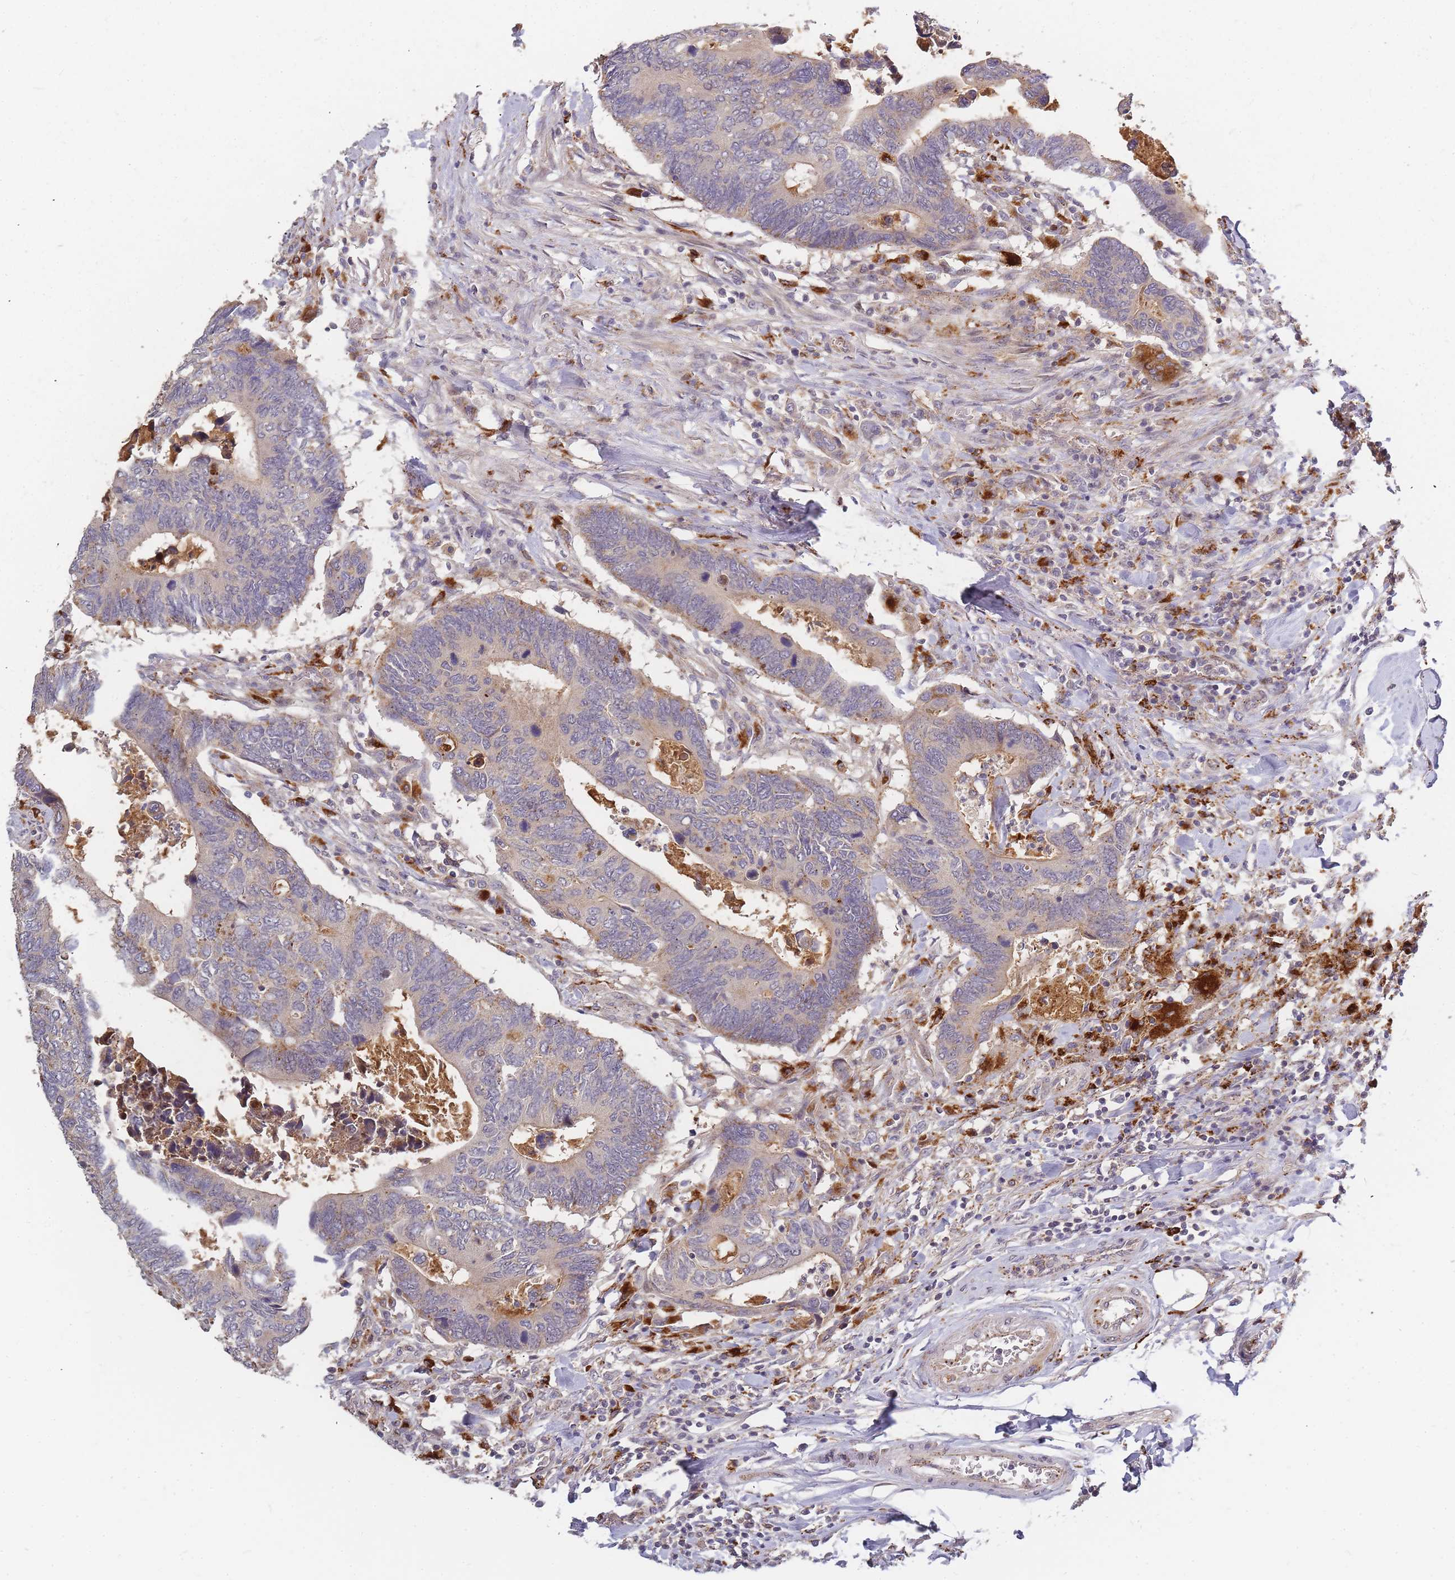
{"staining": {"intensity": "weak", "quantity": "<25%", "location": "cytoplasmic/membranous"}, "tissue": "colorectal cancer", "cell_type": "Tumor cells", "image_type": "cancer", "snomed": [{"axis": "morphology", "description": "Adenocarcinoma, NOS"}, {"axis": "topography", "description": "Colon"}], "caption": "Immunohistochemistry (IHC) histopathology image of colorectal cancer (adenocarcinoma) stained for a protein (brown), which shows no staining in tumor cells. (DAB (3,3'-diaminobenzidine) immunohistochemistry (IHC) visualized using brightfield microscopy, high magnification).", "gene": "ATG5", "patient": {"sex": "male", "age": 87}}